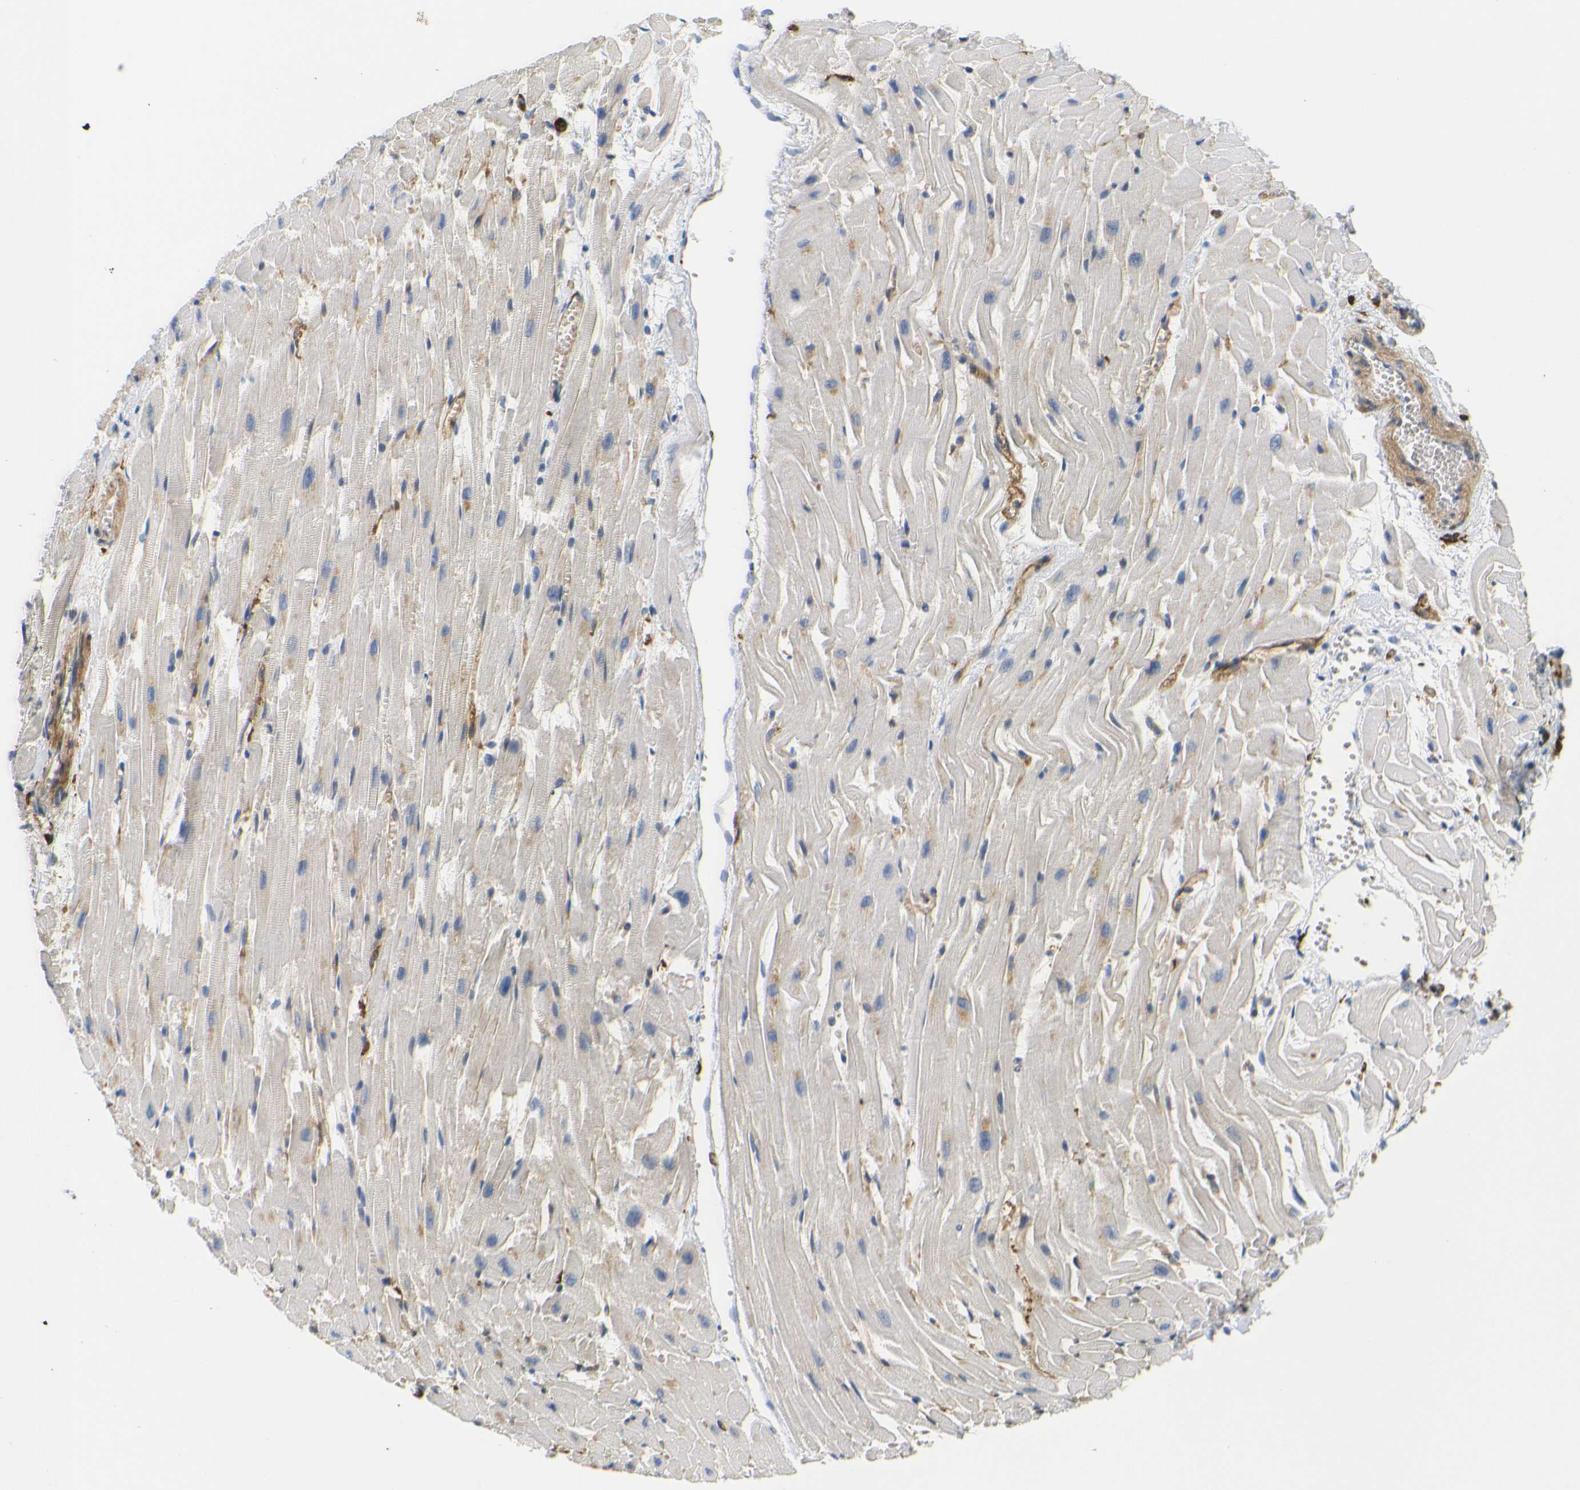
{"staining": {"intensity": "weak", "quantity": "25%-75%", "location": "cytoplasmic/membranous"}, "tissue": "heart muscle", "cell_type": "Cardiomyocytes", "image_type": "normal", "snomed": [{"axis": "morphology", "description": "Normal tissue, NOS"}, {"axis": "topography", "description": "Heart"}], "caption": "Weak cytoplasmic/membranous positivity for a protein is present in approximately 25%-75% of cardiomyocytes of unremarkable heart muscle using immunohistochemistry (IHC).", "gene": "HLA", "patient": {"sex": "female", "age": 19}}